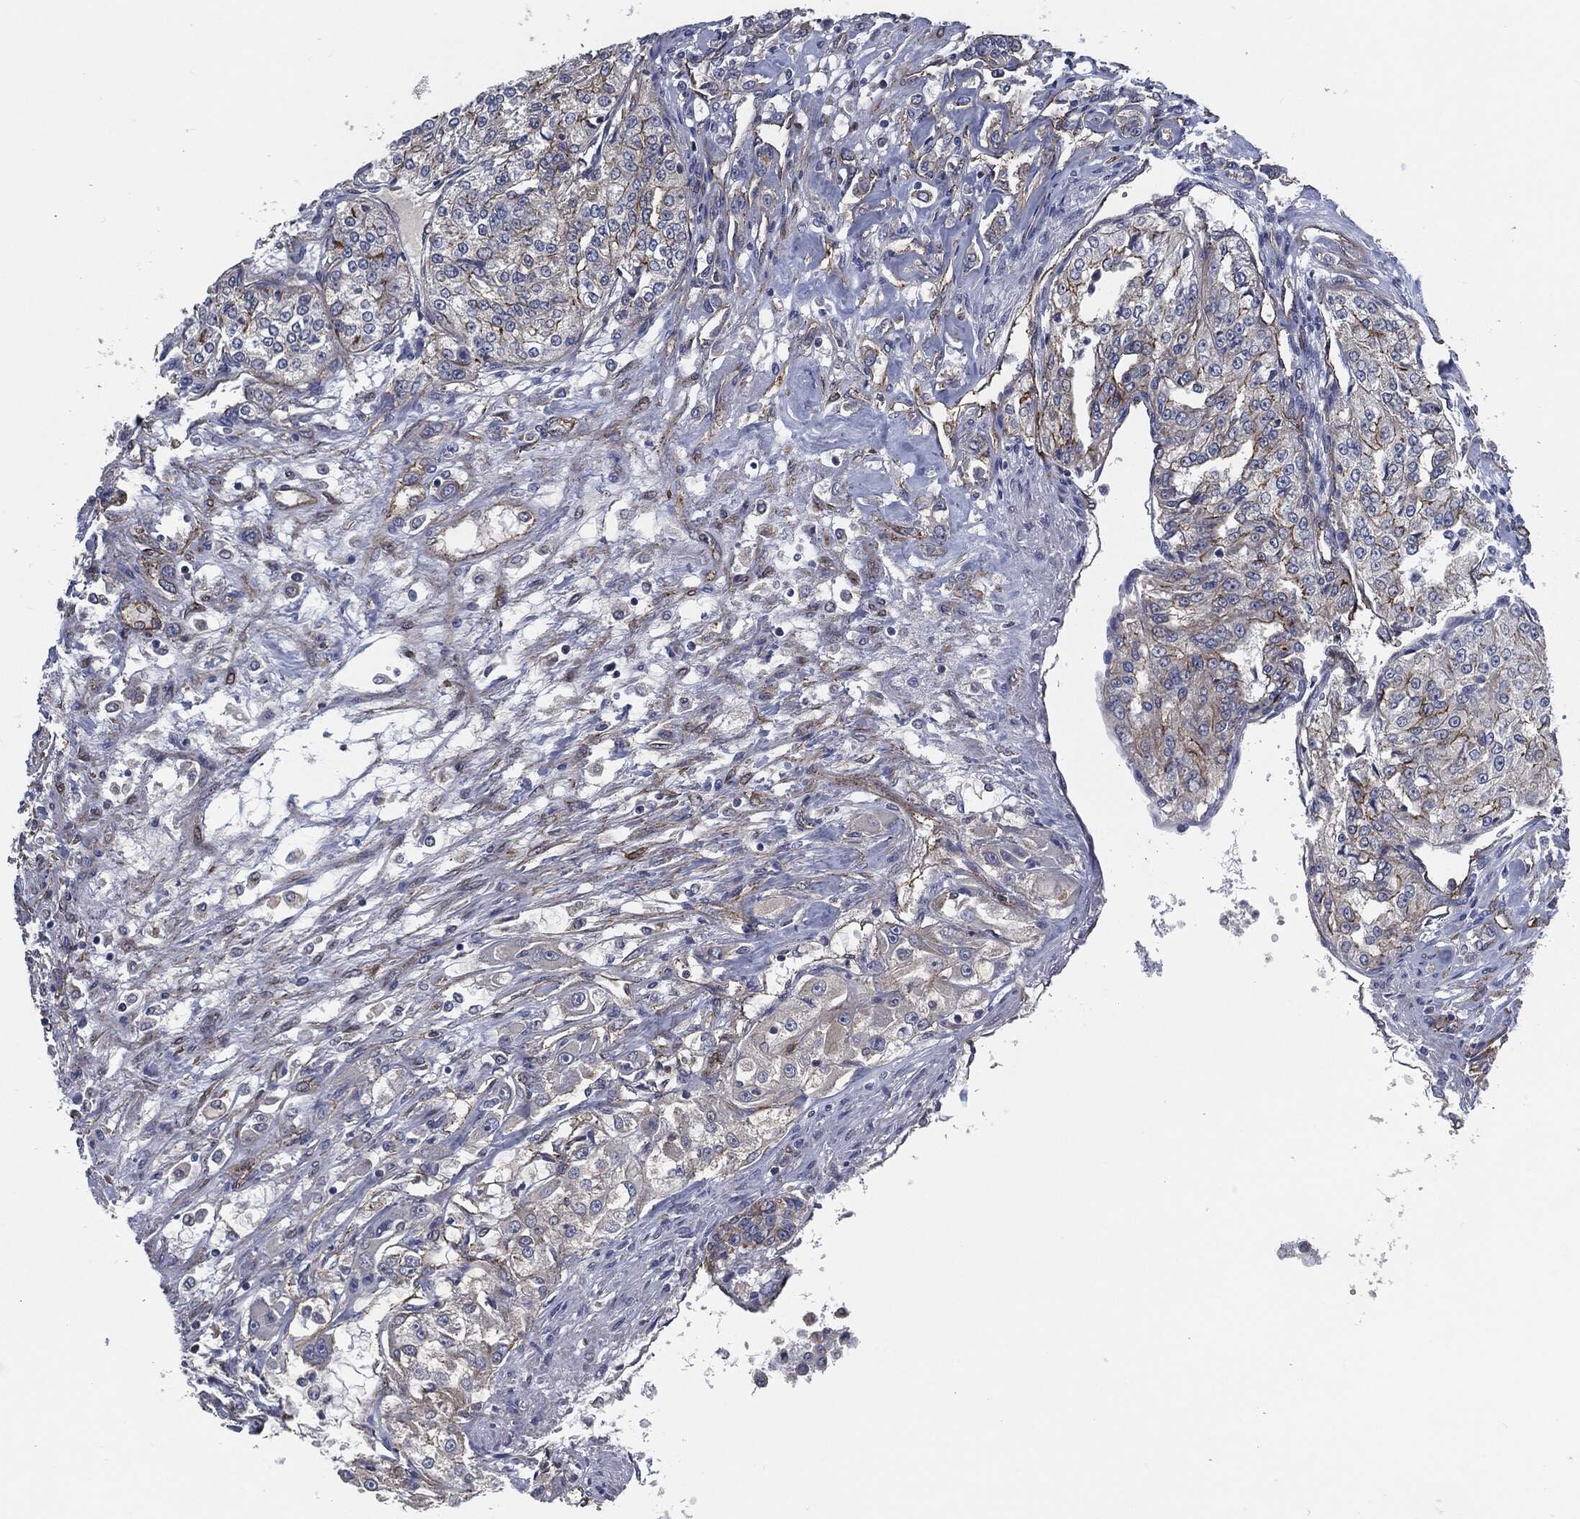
{"staining": {"intensity": "strong", "quantity": "<25%", "location": "cytoplasmic/membranous"}, "tissue": "renal cancer", "cell_type": "Tumor cells", "image_type": "cancer", "snomed": [{"axis": "morphology", "description": "Adenocarcinoma, NOS"}, {"axis": "topography", "description": "Kidney"}], "caption": "Brown immunohistochemical staining in human adenocarcinoma (renal) reveals strong cytoplasmic/membranous staining in approximately <25% of tumor cells.", "gene": "SVIL", "patient": {"sex": "female", "age": 63}}